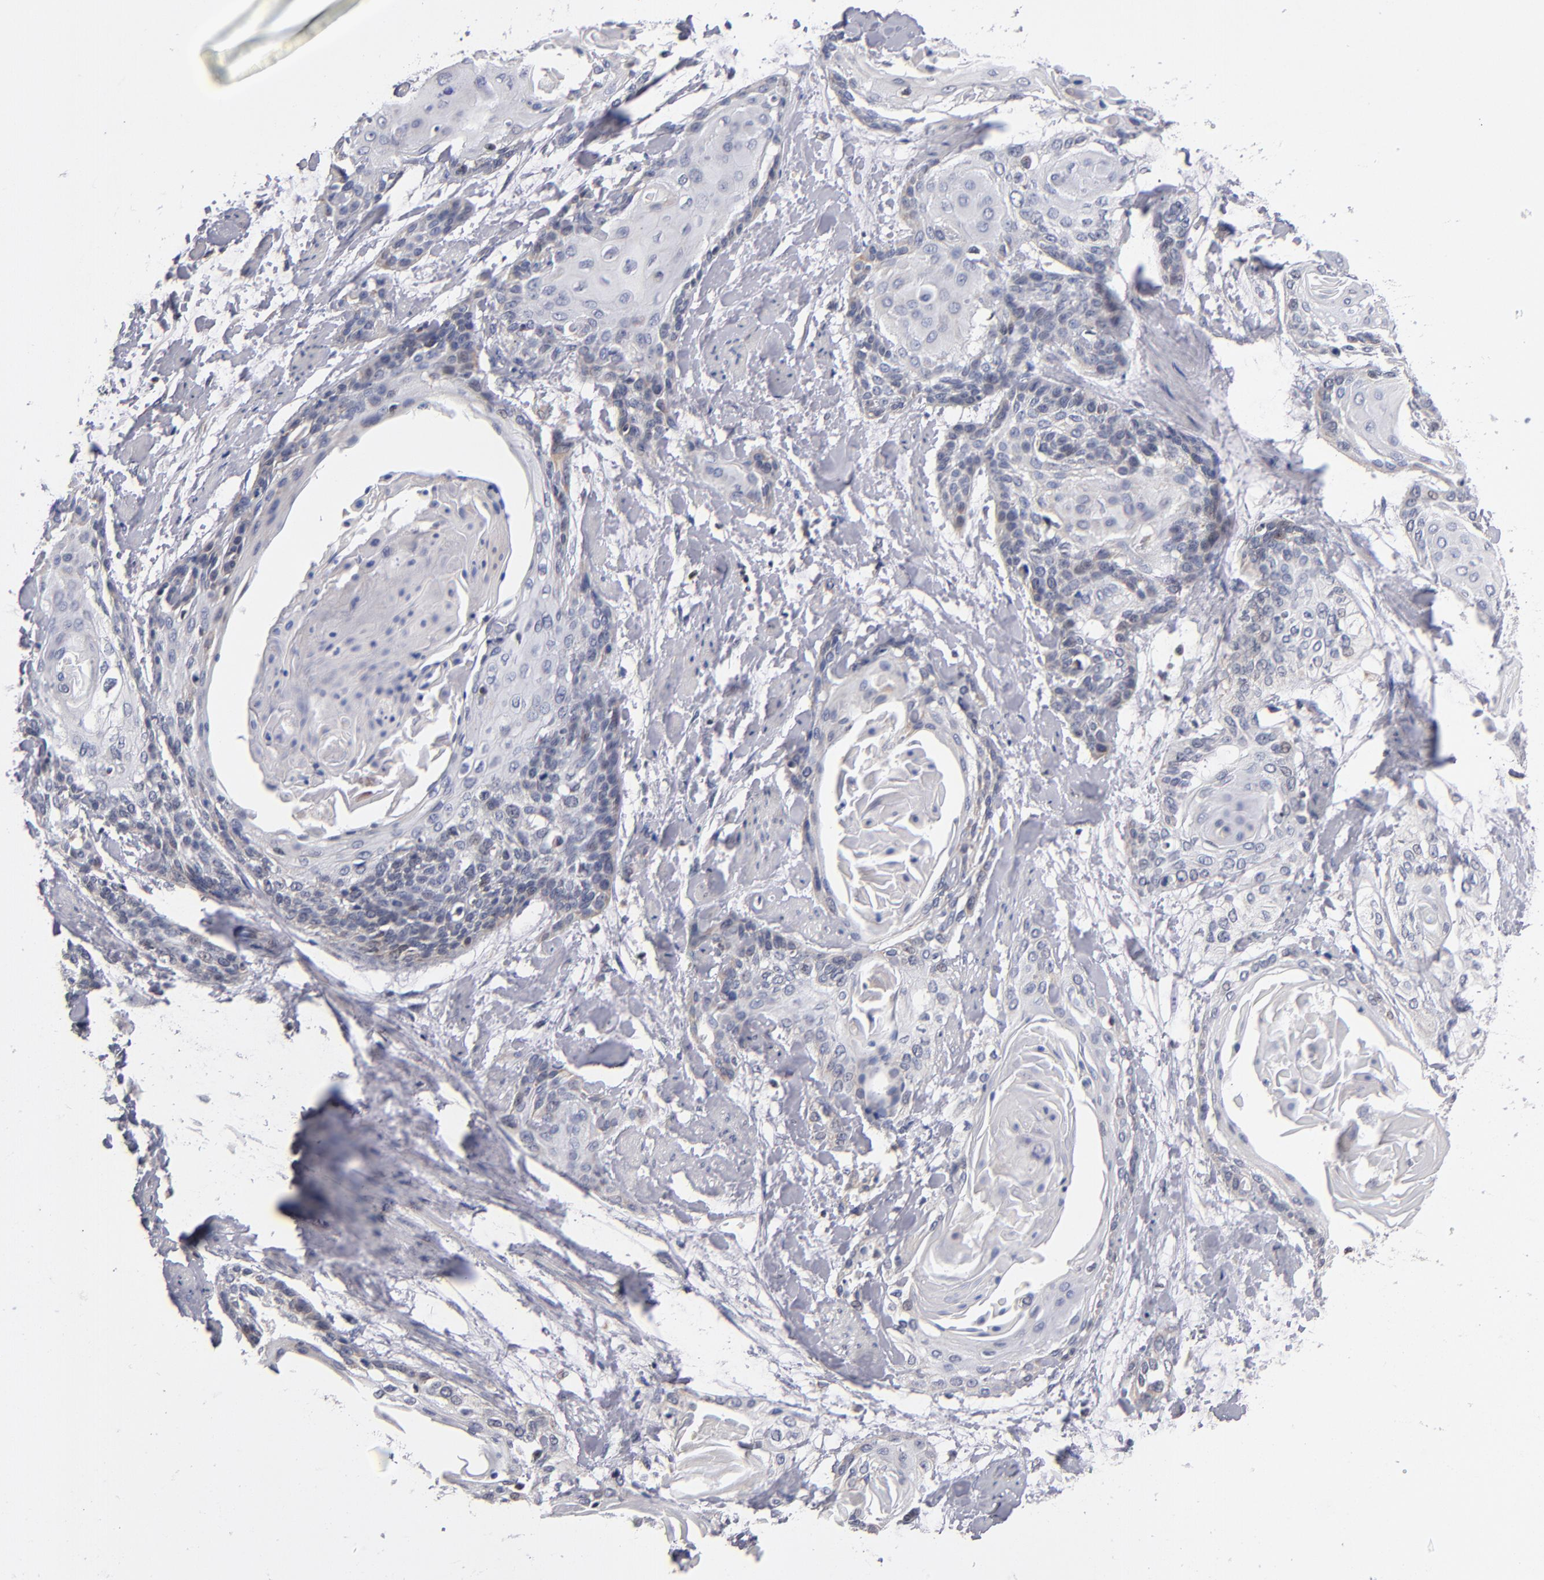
{"staining": {"intensity": "weak", "quantity": "<25%", "location": "cytoplasmic/membranous"}, "tissue": "cervical cancer", "cell_type": "Tumor cells", "image_type": "cancer", "snomed": [{"axis": "morphology", "description": "Squamous cell carcinoma, NOS"}, {"axis": "topography", "description": "Cervix"}], "caption": "A high-resolution histopathology image shows IHC staining of squamous cell carcinoma (cervical), which demonstrates no significant expression in tumor cells.", "gene": "ODF2", "patient": {"sex": "female", "age": 57}}